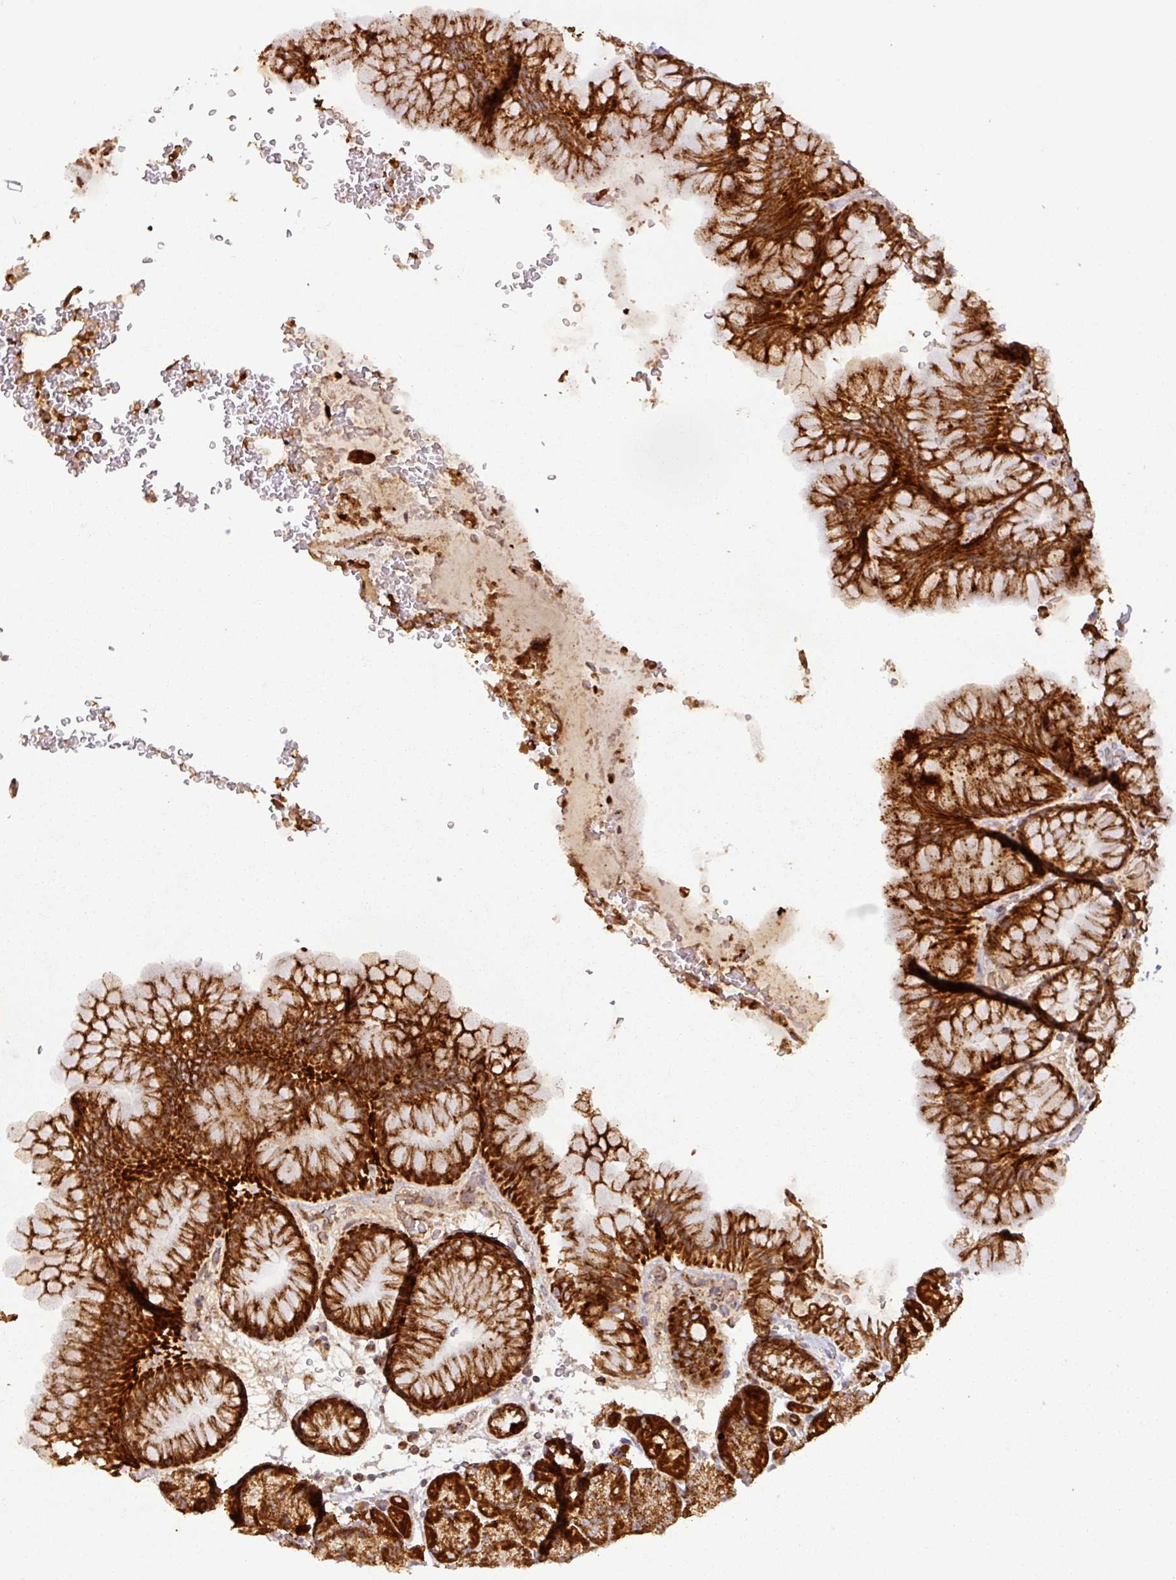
{"staining": {"intensity": "strong", "quantity": ">75%", "location": "cytoplasmic/membranous"}, "tissue": "stomach", "cell_type": "Glandular cells", "image_type": "normal", "snomed": [{"axis": "morphology", "description": "Normal tissue, NOS"}, {"axis": "topography", "description": "Stomach, upper"}, {"axis": "topography", "description": "Stomach, lower"}], "caption": "Immunohistochemistry image of normal stomach: human stomach stained using immunohistochemistry (IHC) demonstrates high levels of strong protein expression localized specifically in the cytoplasmic/membranous of glandular cells, appearing as a cytoplasmic/membranous brown color.", "gene": "GPD2", "patient": {"sex": "male", "age": 67}}